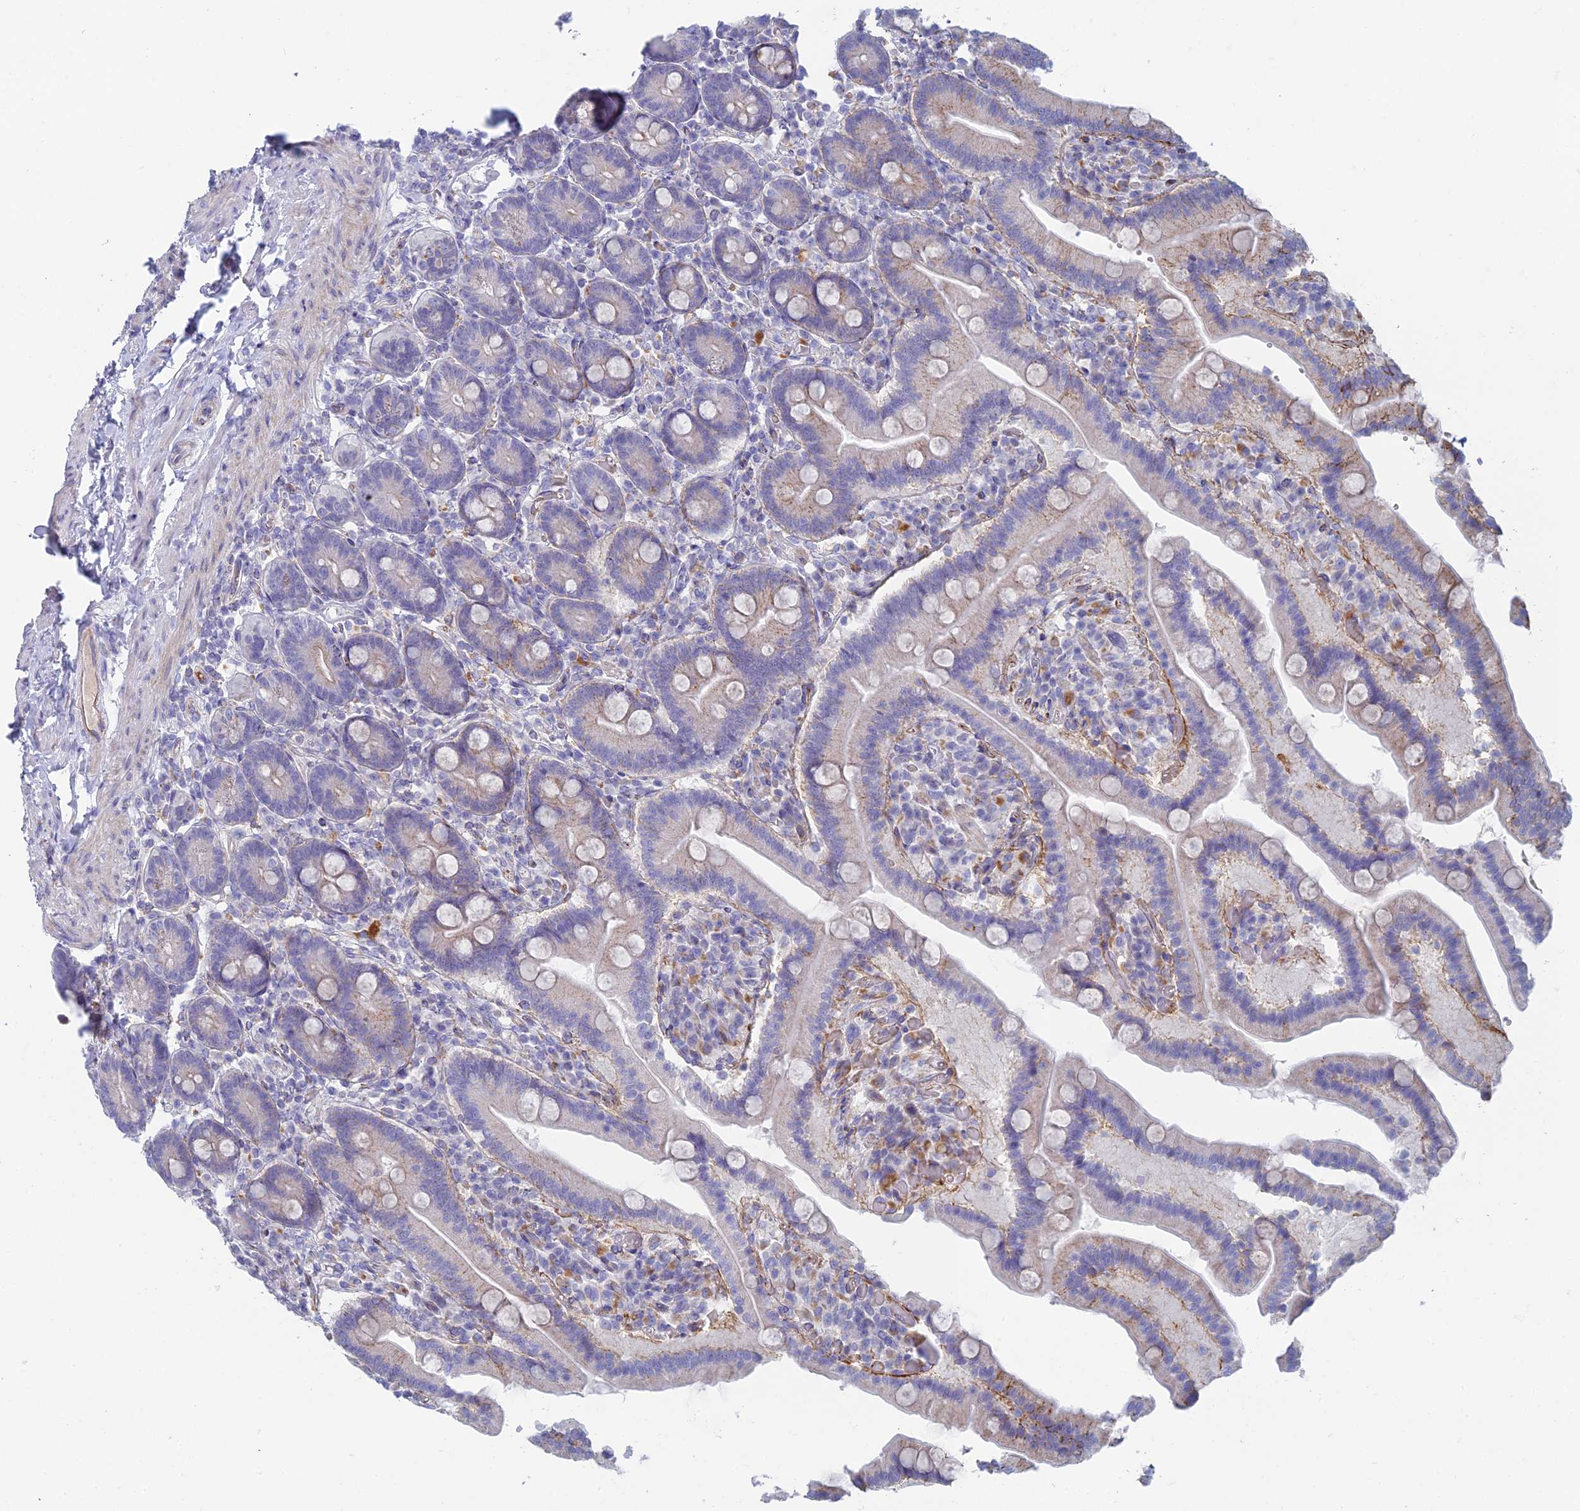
{"staining": {"intensity": "weak", "quantity": "<25%", "location": "cytoplasmic/membranous"}, "tissue": "duodenum", "cell_type": "Glandular cells", "image_type": "normal", "snomed": [{"axis": "morphology", "description": "Normal tissue, NOS"}, {"axis": "topography", "description": "Duodenum"}], "caption": "Human duodenum stained for a protein using immunohistochemistry demonstrates no expression in glandular cells.", "gene": "FERD3L", "patient": {"sex": "female", "age": 62}}